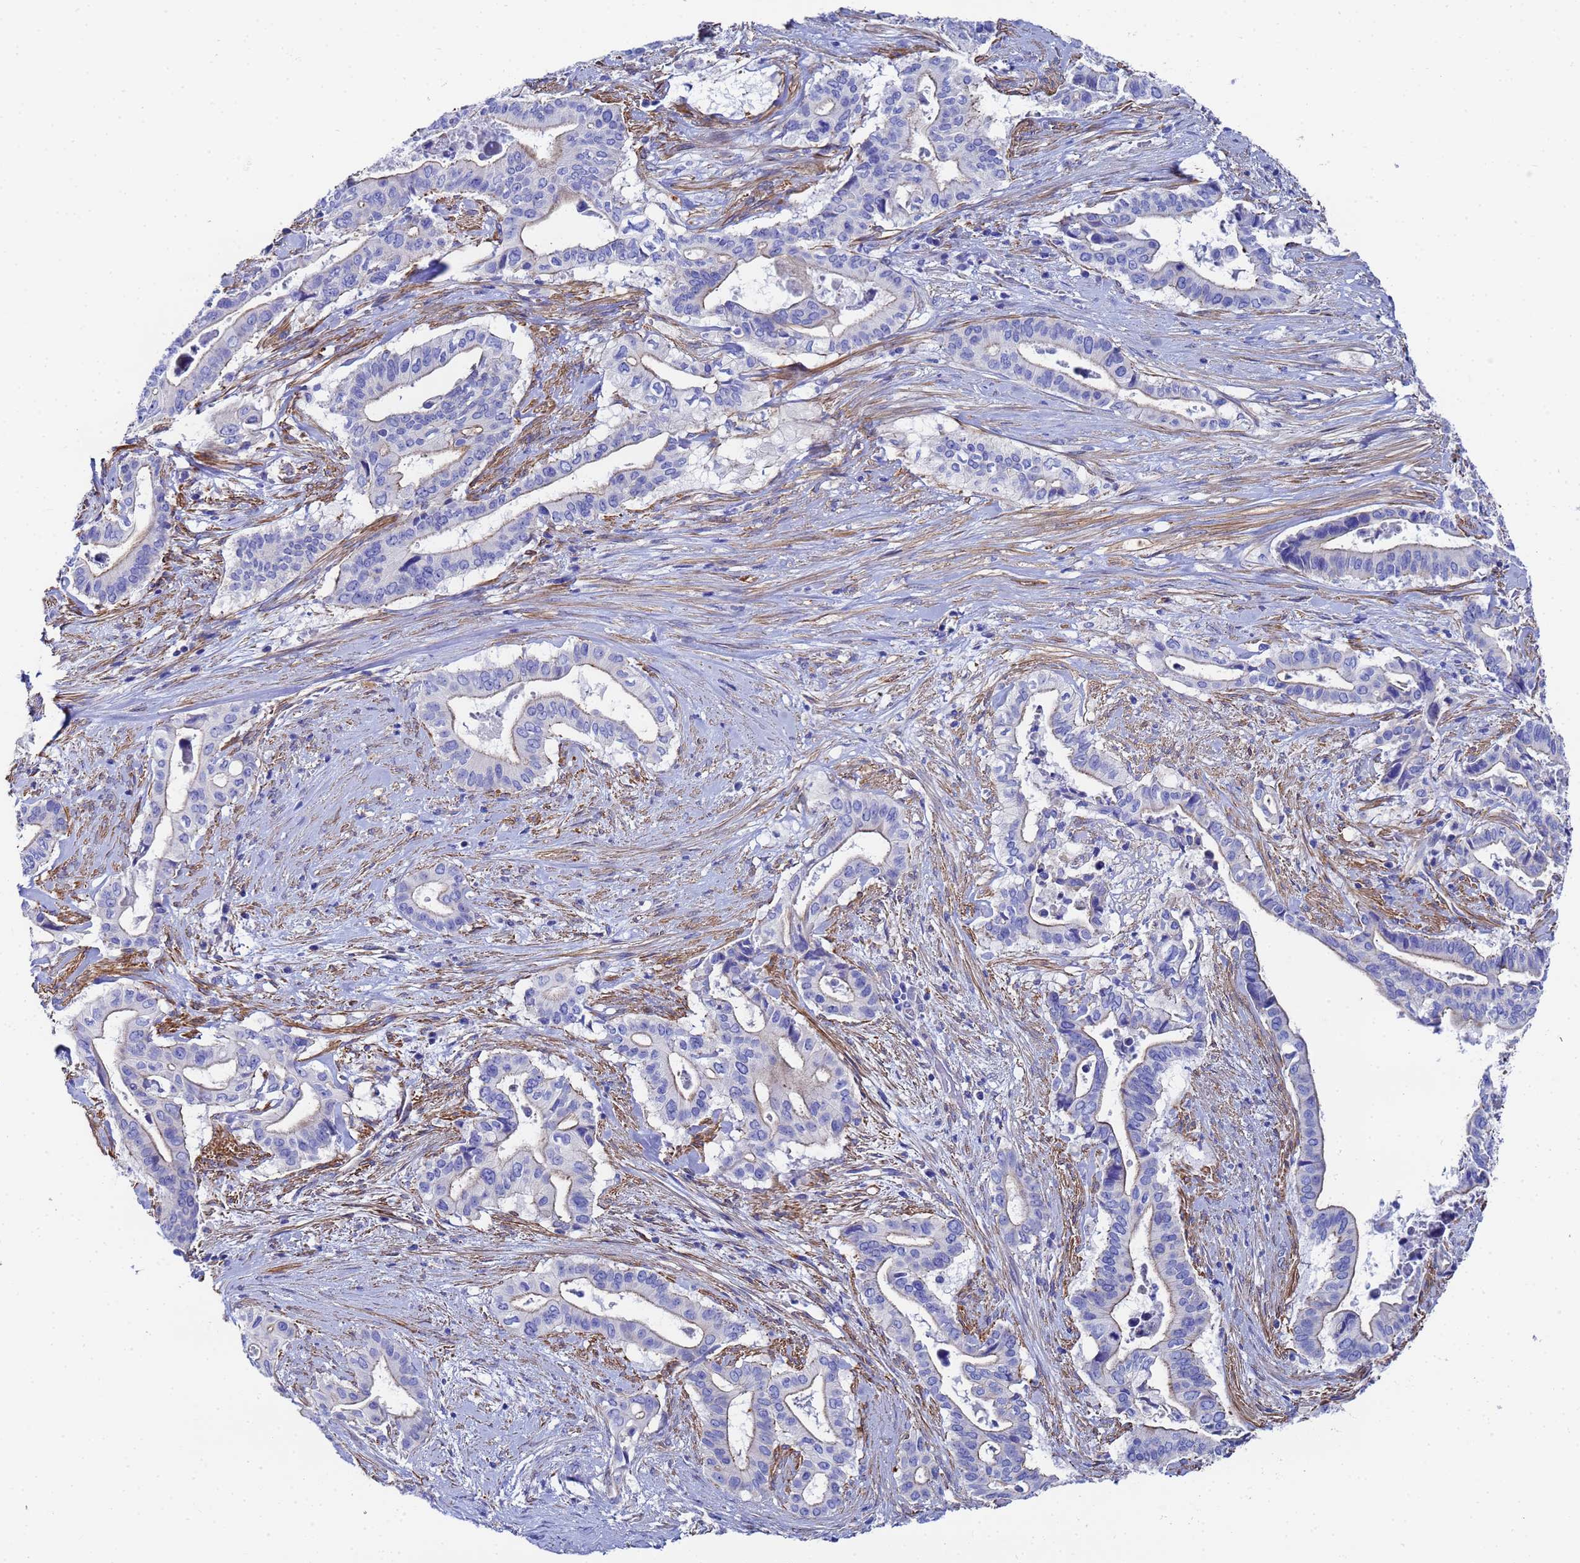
{"staining": {"intensity": "weak", "quantity": "<25%", "location": "cytoplasmic/membranous"}, "tissue": "pancreatic cancer", "cell_type": "Tumor cells", "image_type": "cancer", "snomed": [{"axis": "morphology", "description": "Adenocarcinoma, NOS"}, {"axis": "topography", "description": "Pancreas"}], "caption": "IHC photomicrograph of neoplastic tissue: pancreatic cancer stained with DAB (3,3'-diaminobenzidine) reveals no significant protein staining in tumor cells.", "gene": "RAB39B", "patient": {"sex": "female", "age": 77}}